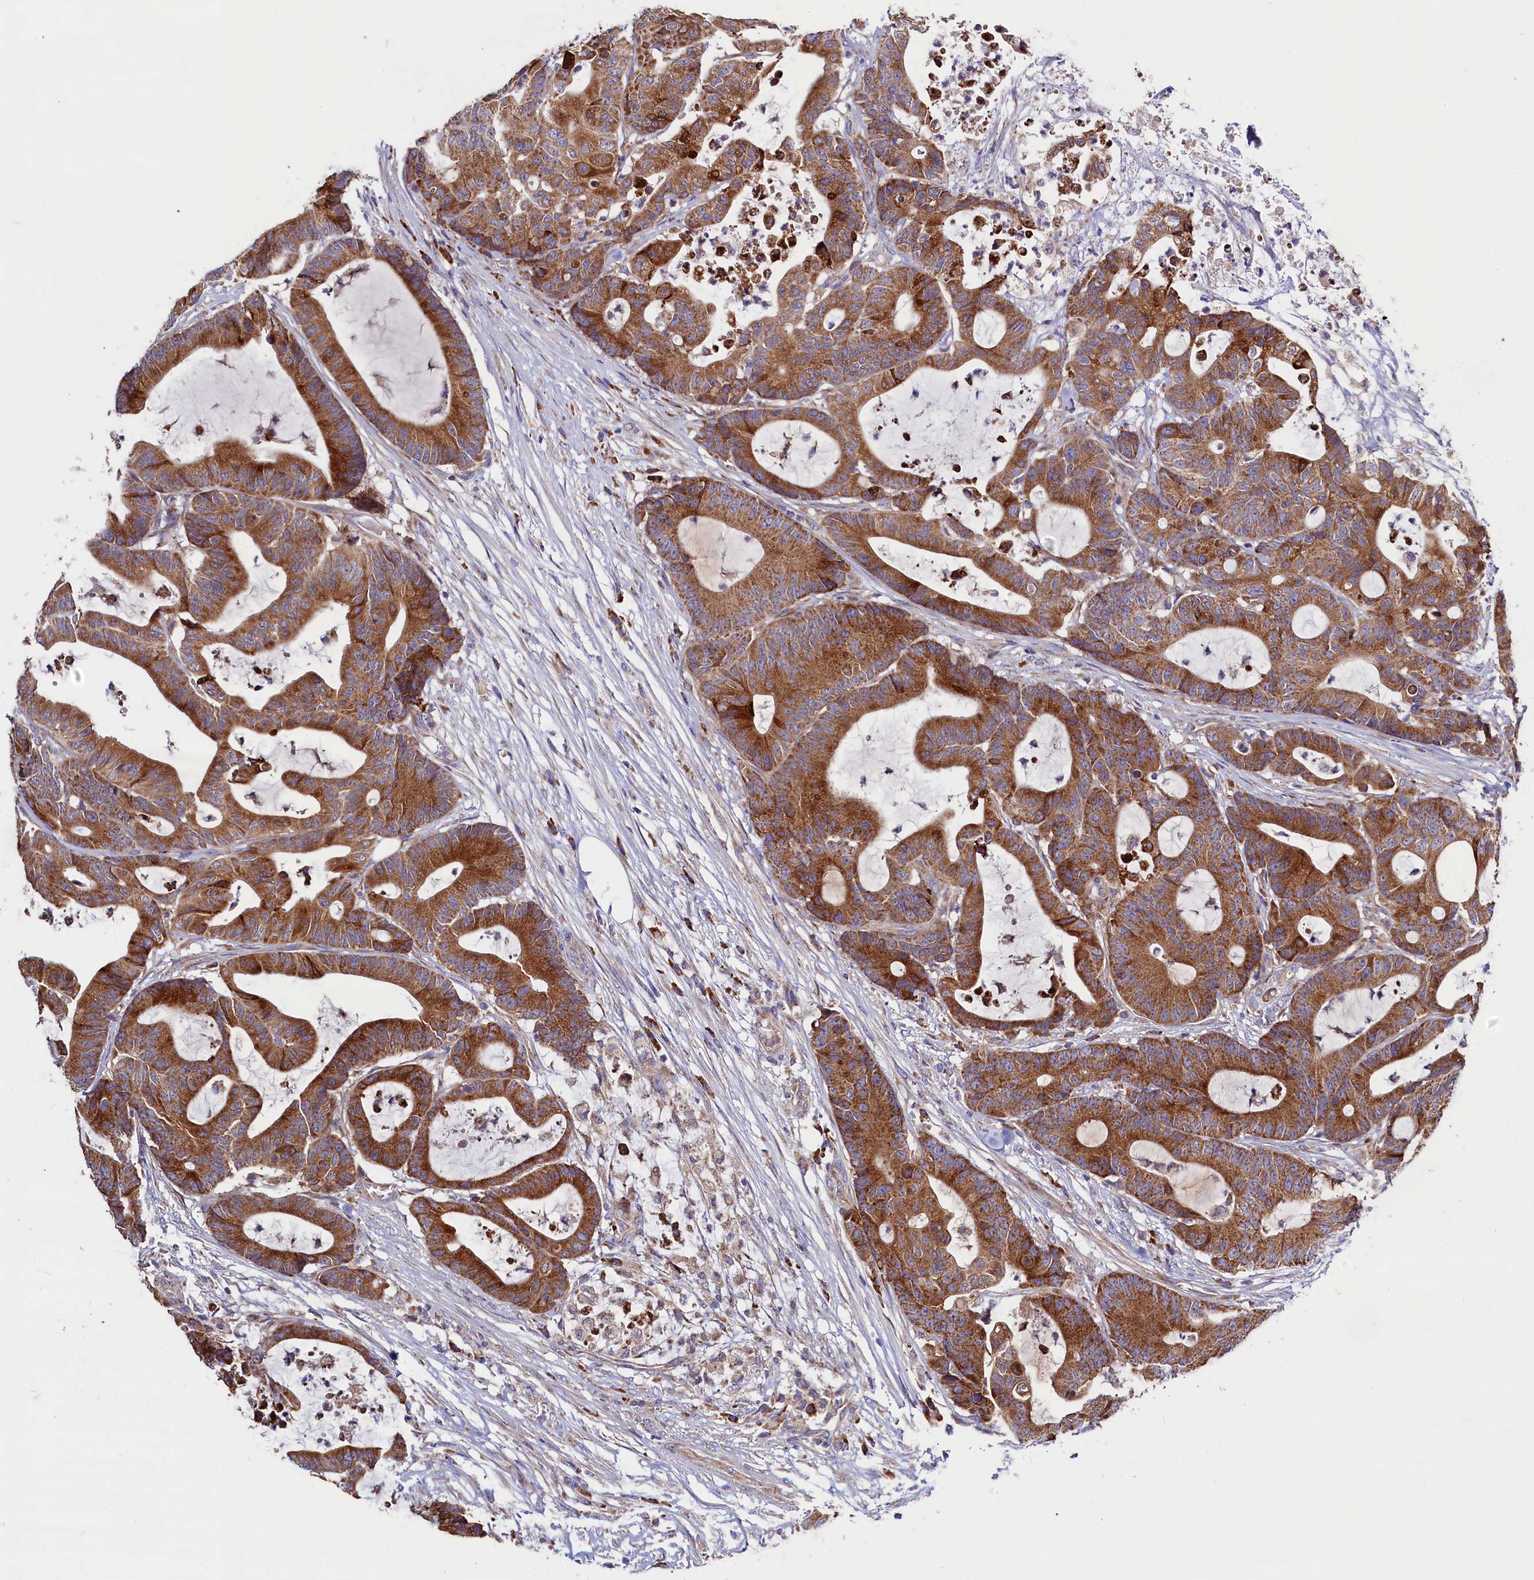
{"staining": {"intensity": "moderate", "quantity": ">75%", "location": "cytoplasmic/membranous"}, "tissue": "colorectal cancer", "cell_type": "Tumor cells", "image_type": "cancer", "snomed": [{"axis": "morphology", "description": "Adenocarcinoma, NOS"}, {"axis": "topography", "description": "Colon"}], "caption": "Colorectal cancer (adenocarcinoma) stained for a protein (brown) exhibits moderate cytoplasmic/membranous positive expression in approximately >75% of tumor cells.", "gene": "ZSWIM1", "patient": {"sex": "female", "age": 84}}